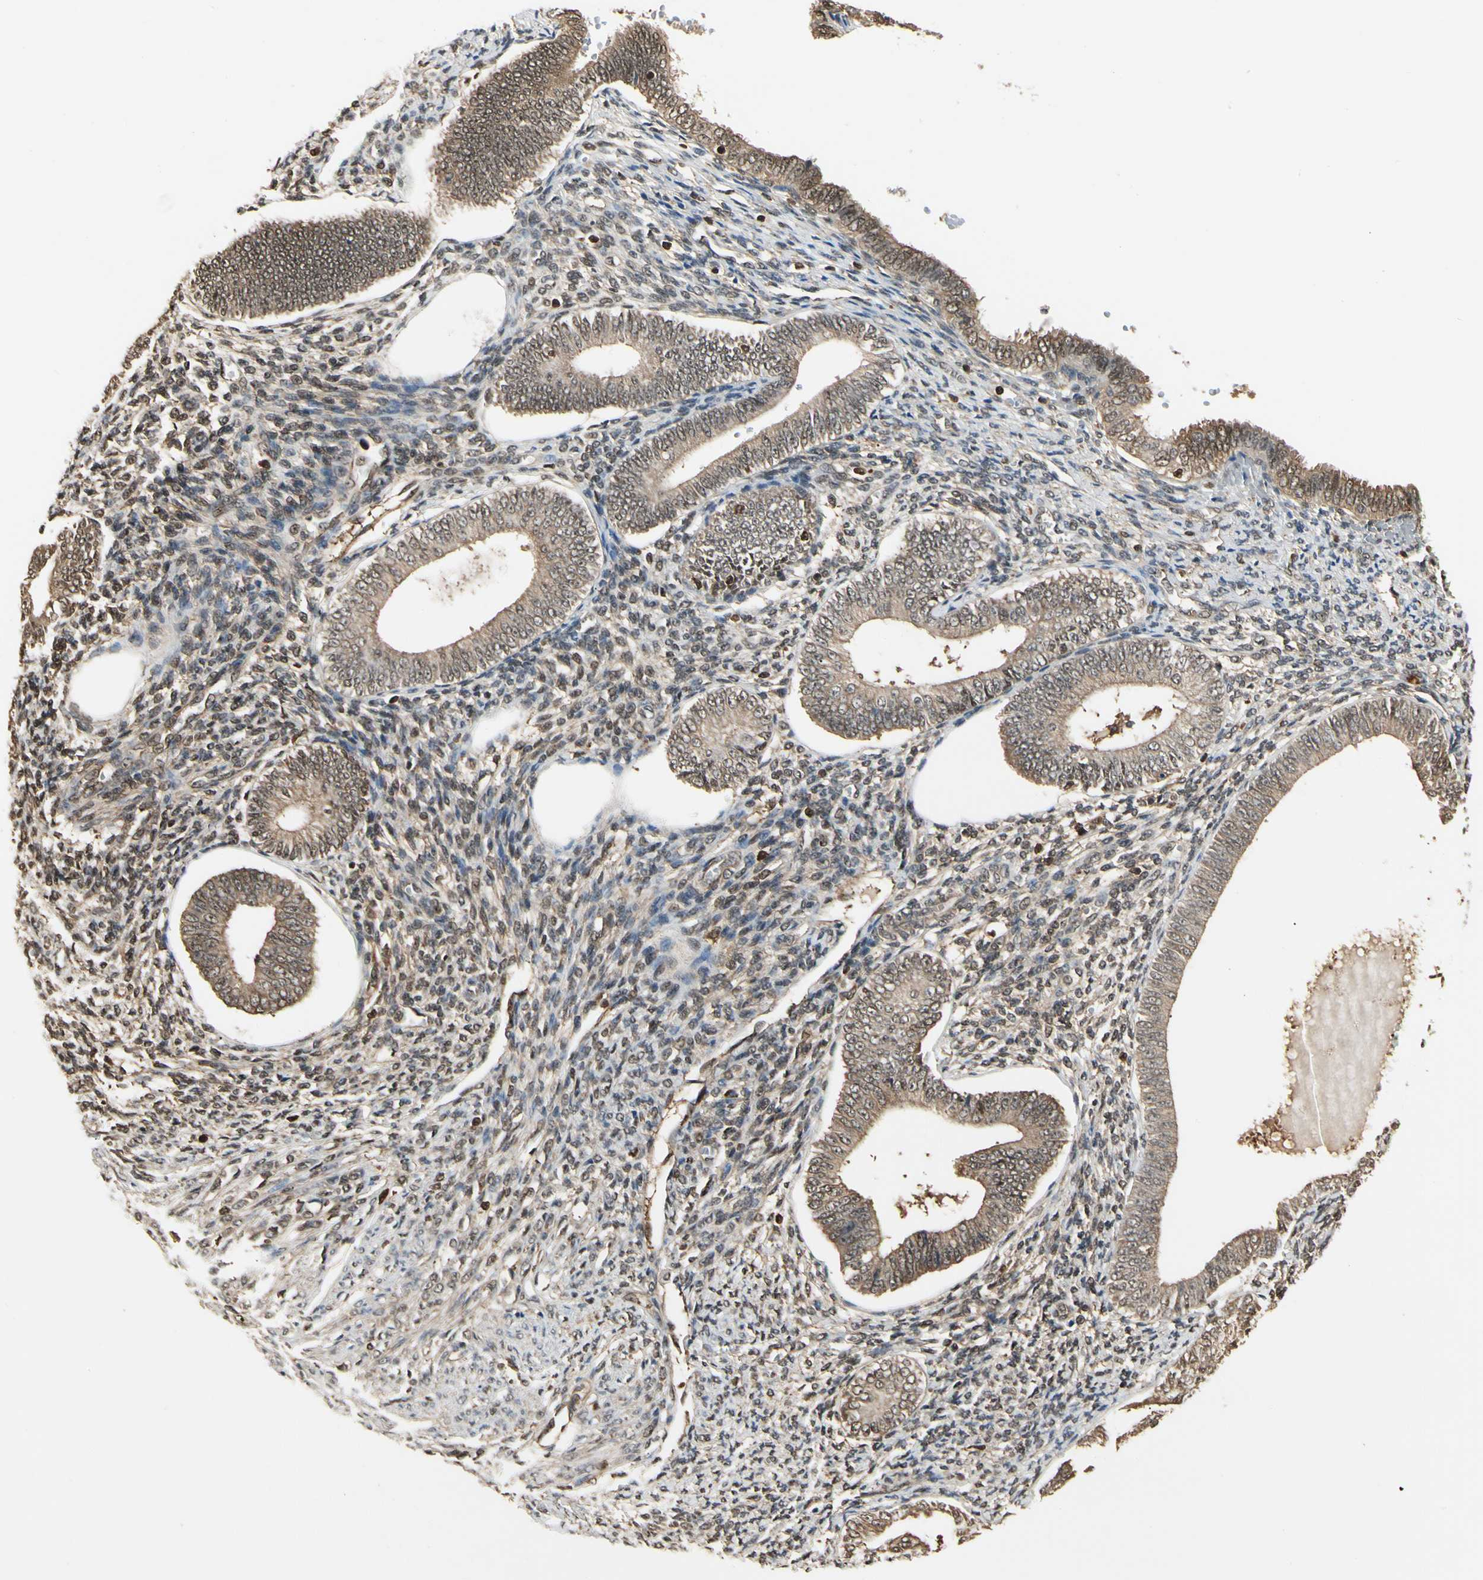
{"staining": {"intensity": "weak", "quantity": "25%-75%", "location": "cytoplasmic/membranous"}, "tissue": "endometrium", "cell_type": "Cells in endometrial stroma", "image_type": "normal", "snomed": [{"axis": "morphology", "description": "Normal tissue, NOS"}, {"axis": "topography", "description": "Endometrium"}], "caption": "Brown immunohistochemical staining in unremarkable endometrium shows weak cytoplasmic/membranous staining in about 25%-75% of cells in endometrial stroma. (DAB (3,3'-diaminobenzidine) IHC, brown staining for protein, blue staining for nuclei).", "gene": "YWHAB", "patient": {"sex": "female", "age": 82}}